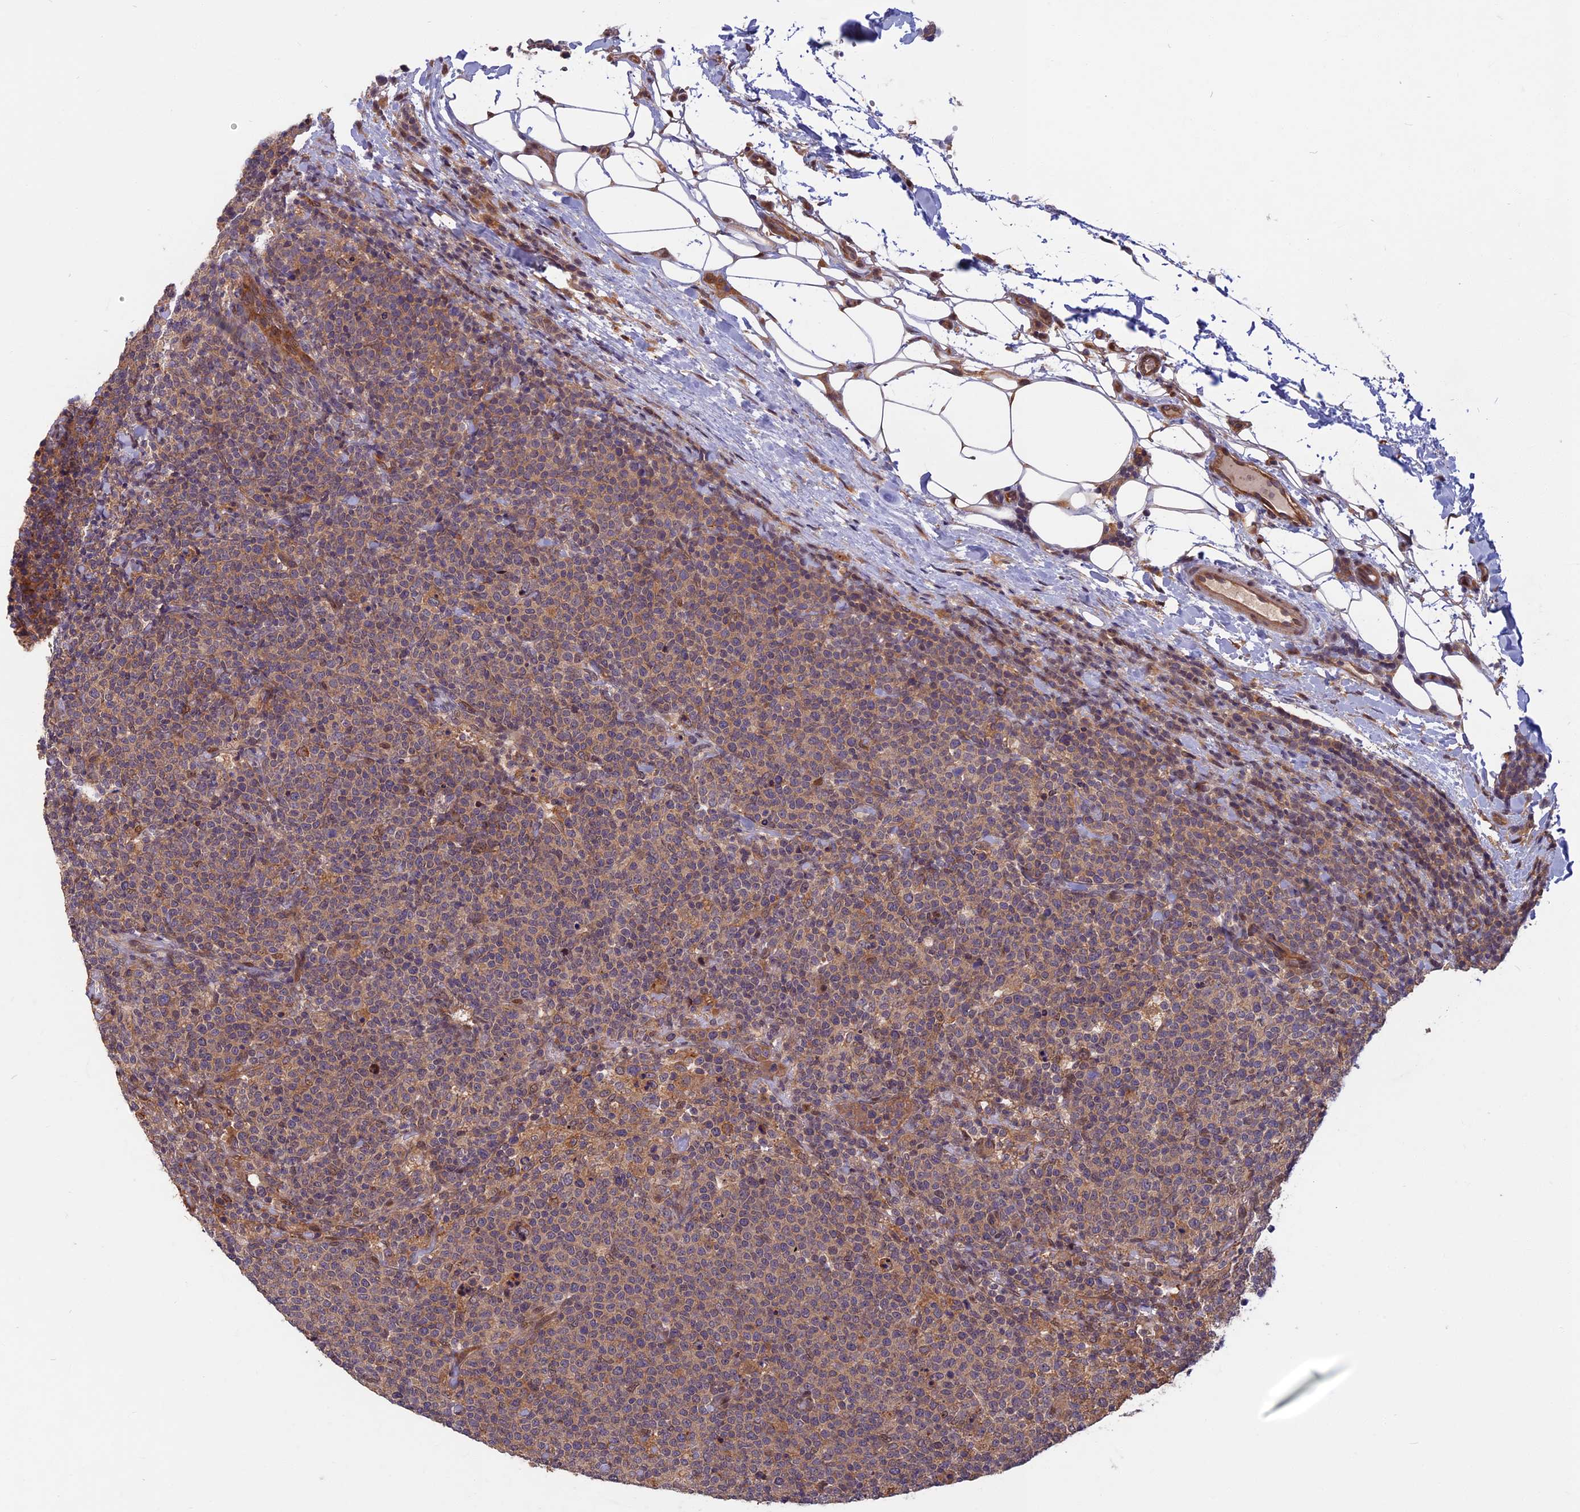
{"staining": {"intensity": "weak", "quantity": "25%-75%", "location": "cytoplasmic/membranous"}, "tissue": "lymphoma", "cell_type": "Tumor cells", "image_type": "cancer", "snomed": [{"axis": "morphology", "description": "Malignant lymphoma, non-Hodgkin's type, High grade"}, {"axis": "topography", "description": "Lymph node"}], "caption": "Human lymphoma stained with a protein marker demonstrates weak staining in tumor cells.", "gene": "SPG11", "patient": {"sex": "male", "age": 61}}